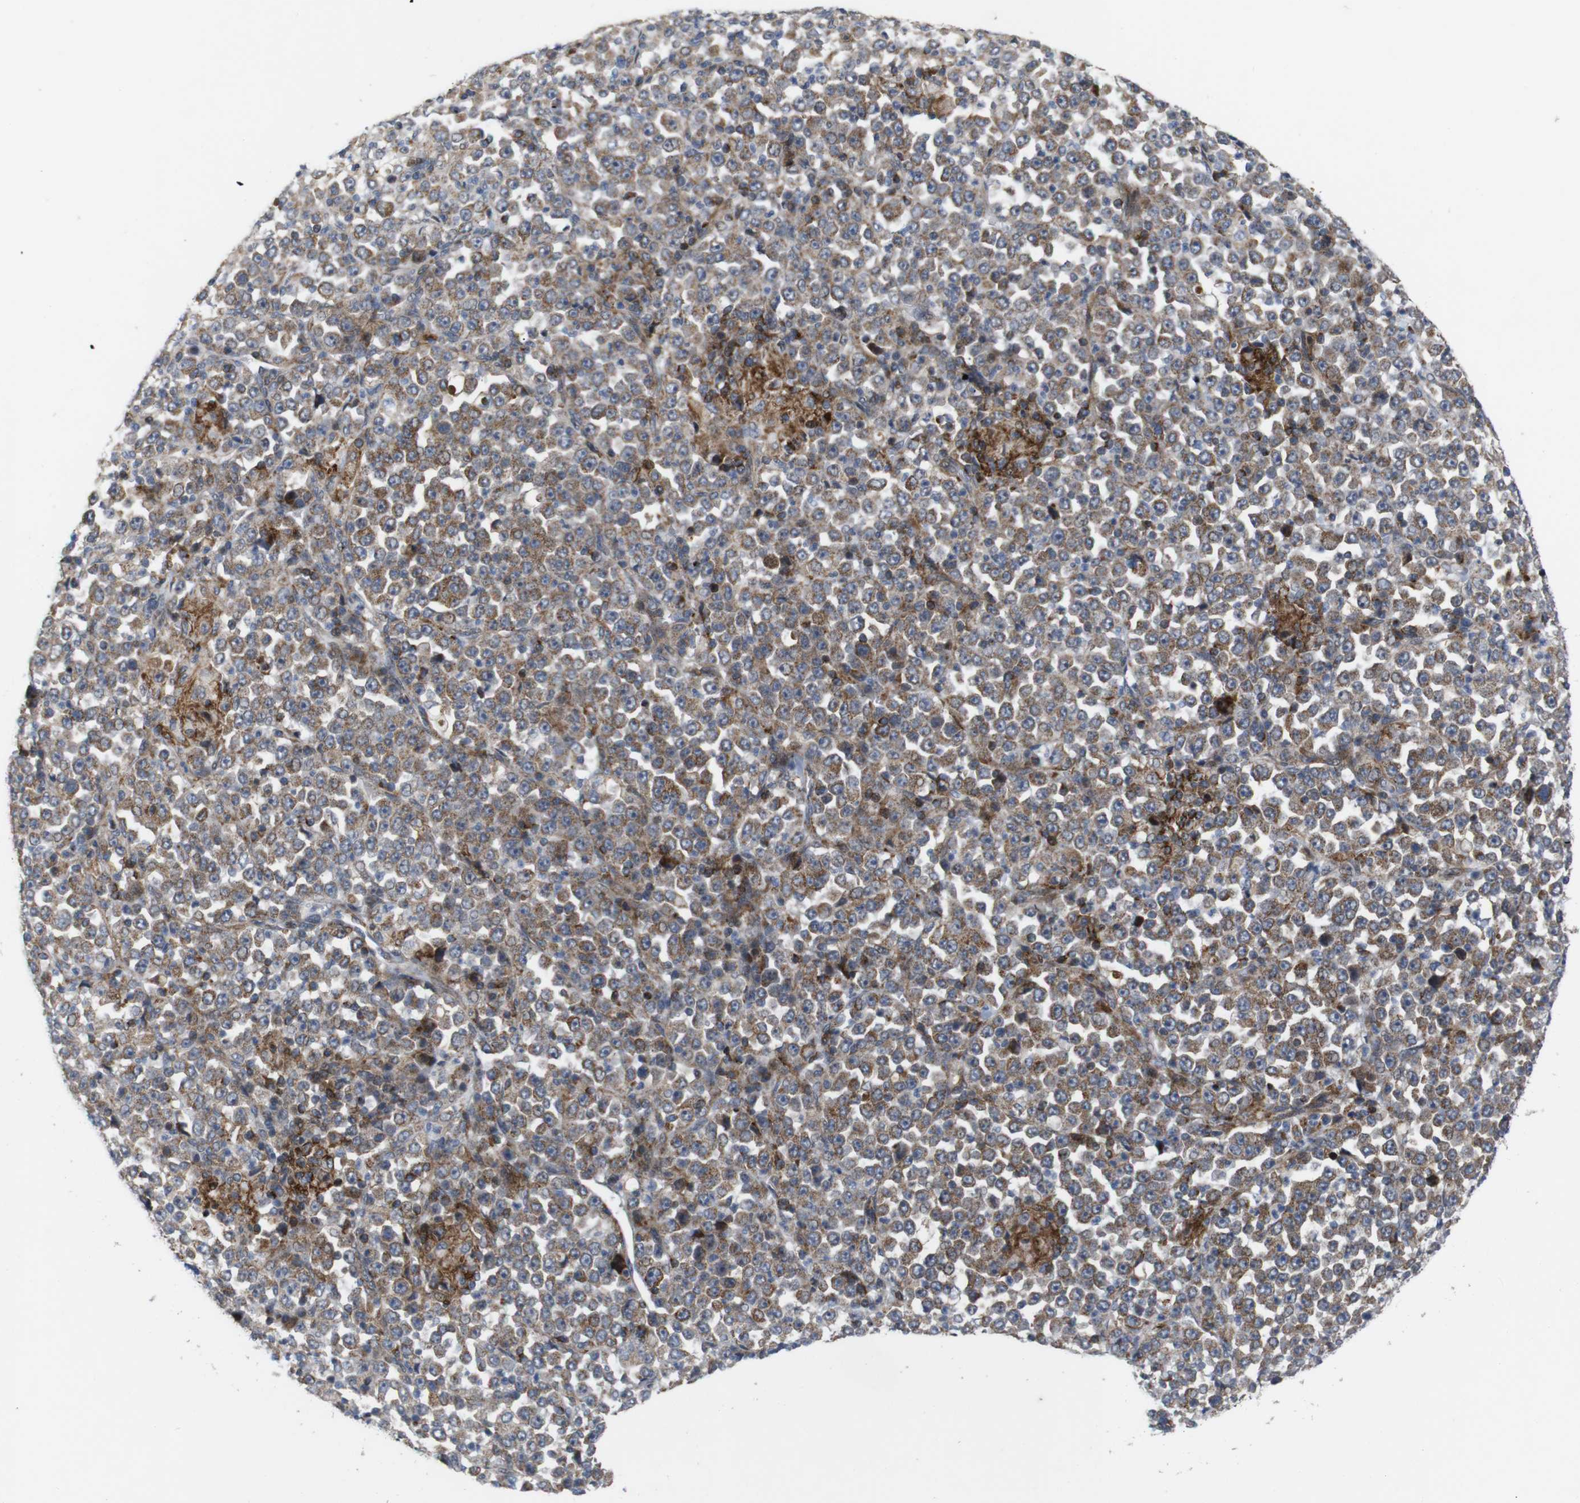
{"staining": {"intensity": "moderate", "quantity": ">75%", "location": "cytoplasmic/membranous"}, "tissue": "stomach cancer", "cell_type": "Tumor cells", "image_type": "cancer", "snomed": [{"axis": "morphology", "description": "Normal tissue, NOS"}, {"axis": "morphology", "description": "Adenocarcinoma, NOS"}, {"axis": "topography", "description": "Stomach, upper"}, {"axis": "topography", "description": "Stomach"}], "caption": "DAB (3,3'-diaminobenzidine) immunohistochemical staining of human stomach adenocarcinoma shows moderate cytoplasmic/membranous protein expression in about >75% of tumor cells.", "gene": "ATP7B", "patient": {"sex": "male", "age": 59}}